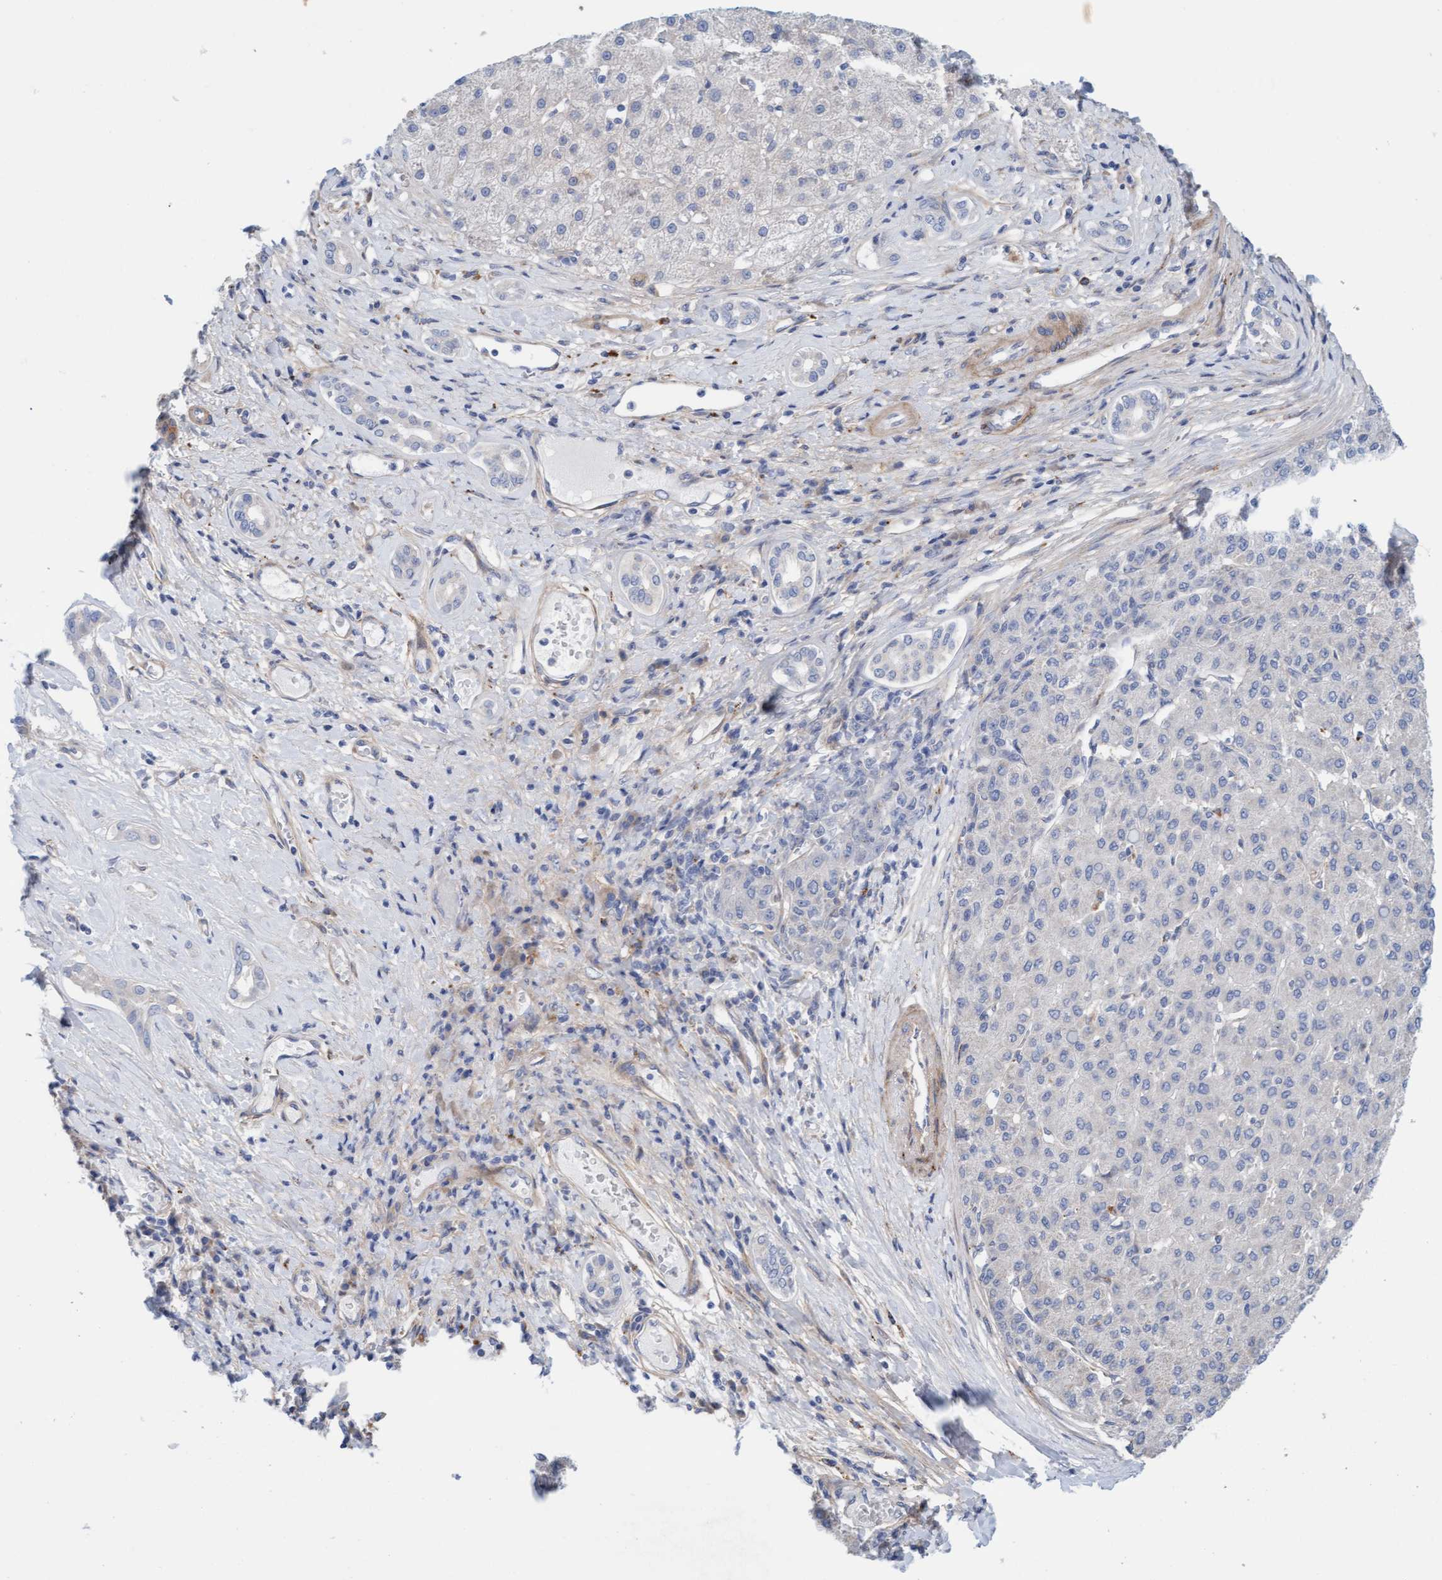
{"staining": {"intensity": "negative", "quantity": "none", "location": "none"}, "tissue": "liver cancer", "cell_type": "Tumor cells", "image_type": "cancer", "snomed": [{"axis": "morphology", "description": "Carcinoma, Hepatocellular, NOS"}, {"axis": "topography", "description": "Liver"}], "caption": "Immunohistochemistry (IHC) histopathology image of liver cancer (hepatocellular carcinoma) stained for a protein (brown), which exhibits no expression in tumor cells.", "gene": "CDK5RAP3", "patient": {"sex": "male", "age": 65}}